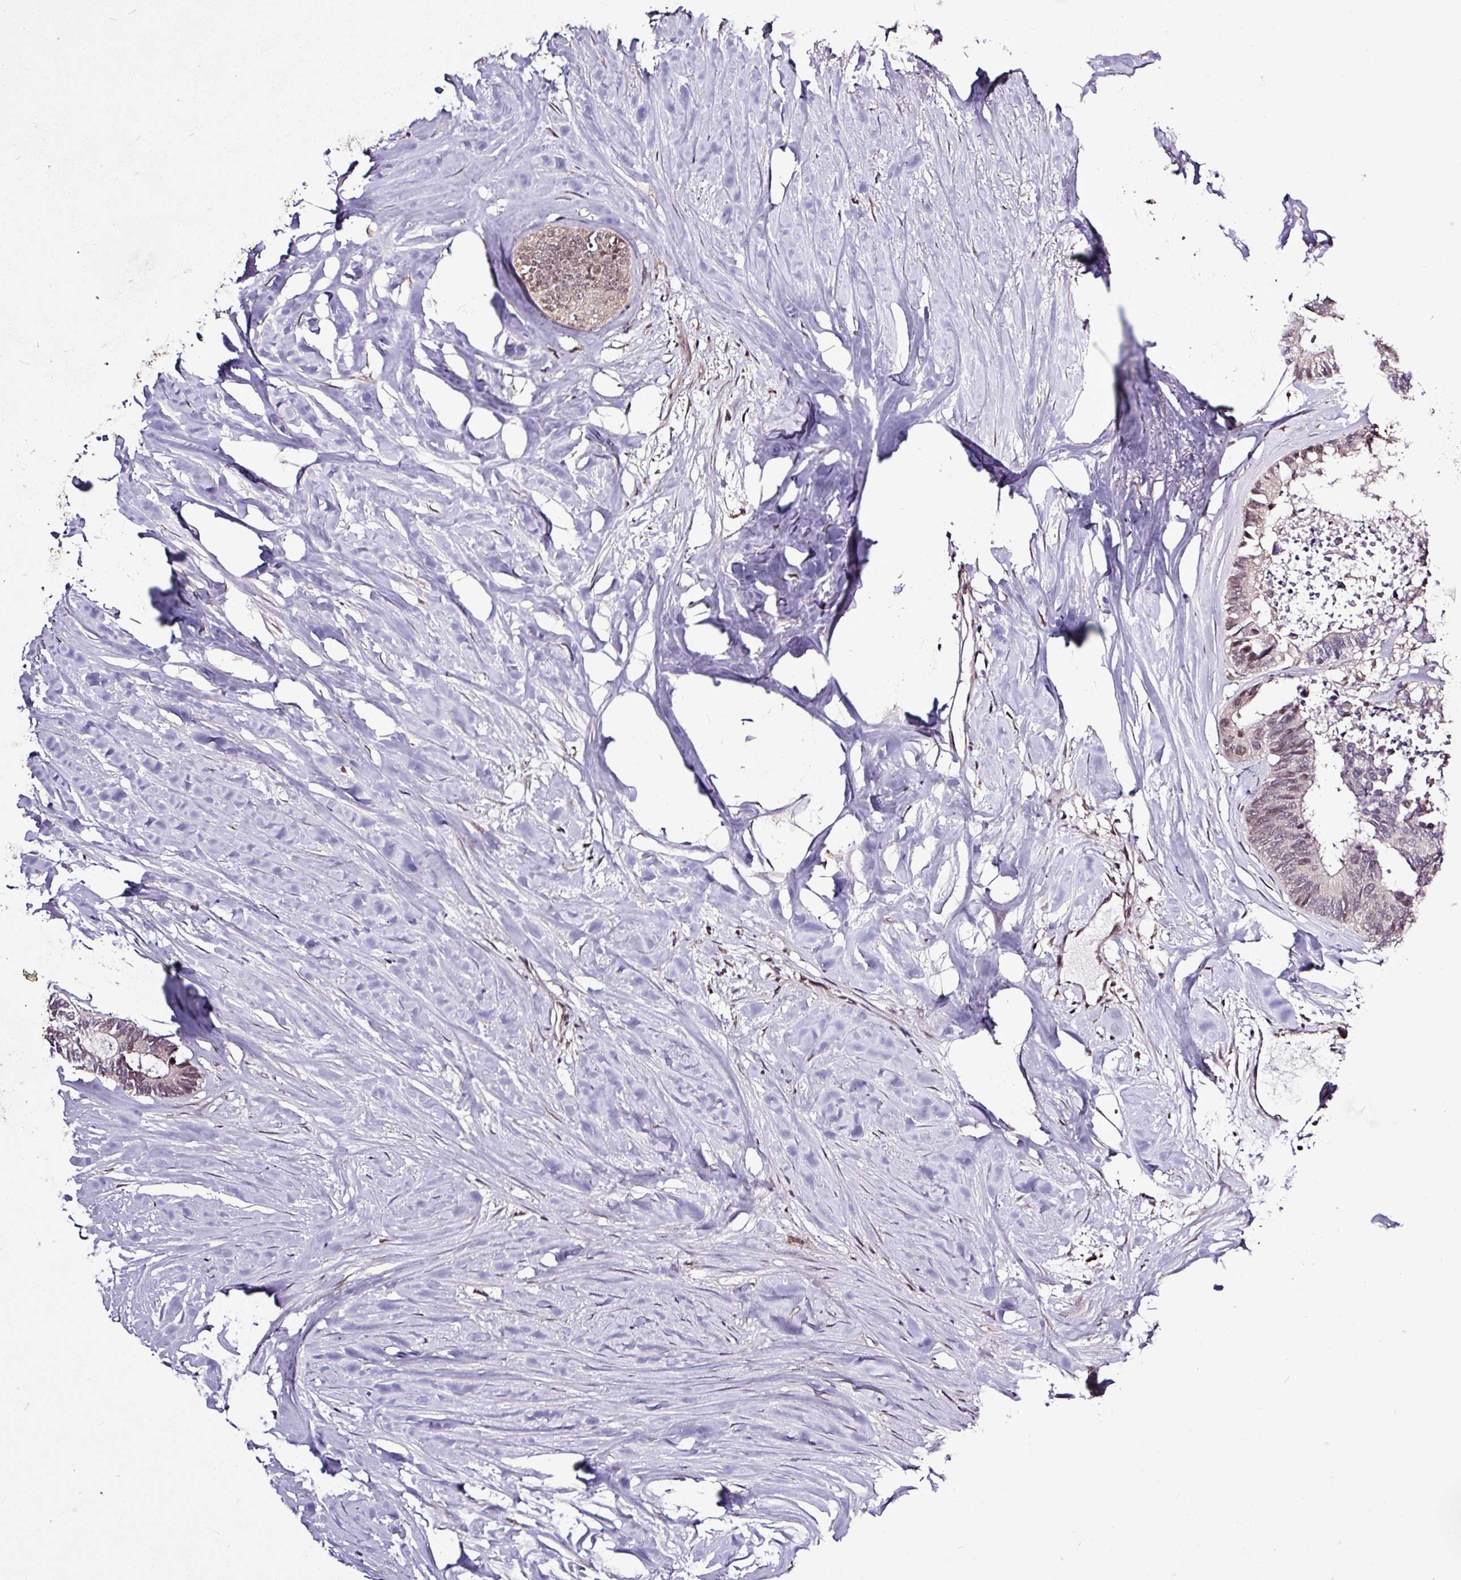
{"staining": {"intensity": "weak", "quantity": "<25%", "location": "nuclear"}, "tissue": "colorectal cancer", "cell_type": "Tumor cells", "image_type": "cancer", "snomed": [{"axis": "morphology", "description": "Adenocarcinoma, NOS"}, {"axis": "topography", "description": "Colon"}, {"axis": "topography", "description": "Rectum"}], "caption": "Adenocarcinoma (colorectal) stained for a protein using IHC demonstrates no staining tumor cells.", "gene": "SKIC2", "patient": {"sex": "male", "age": 57}}